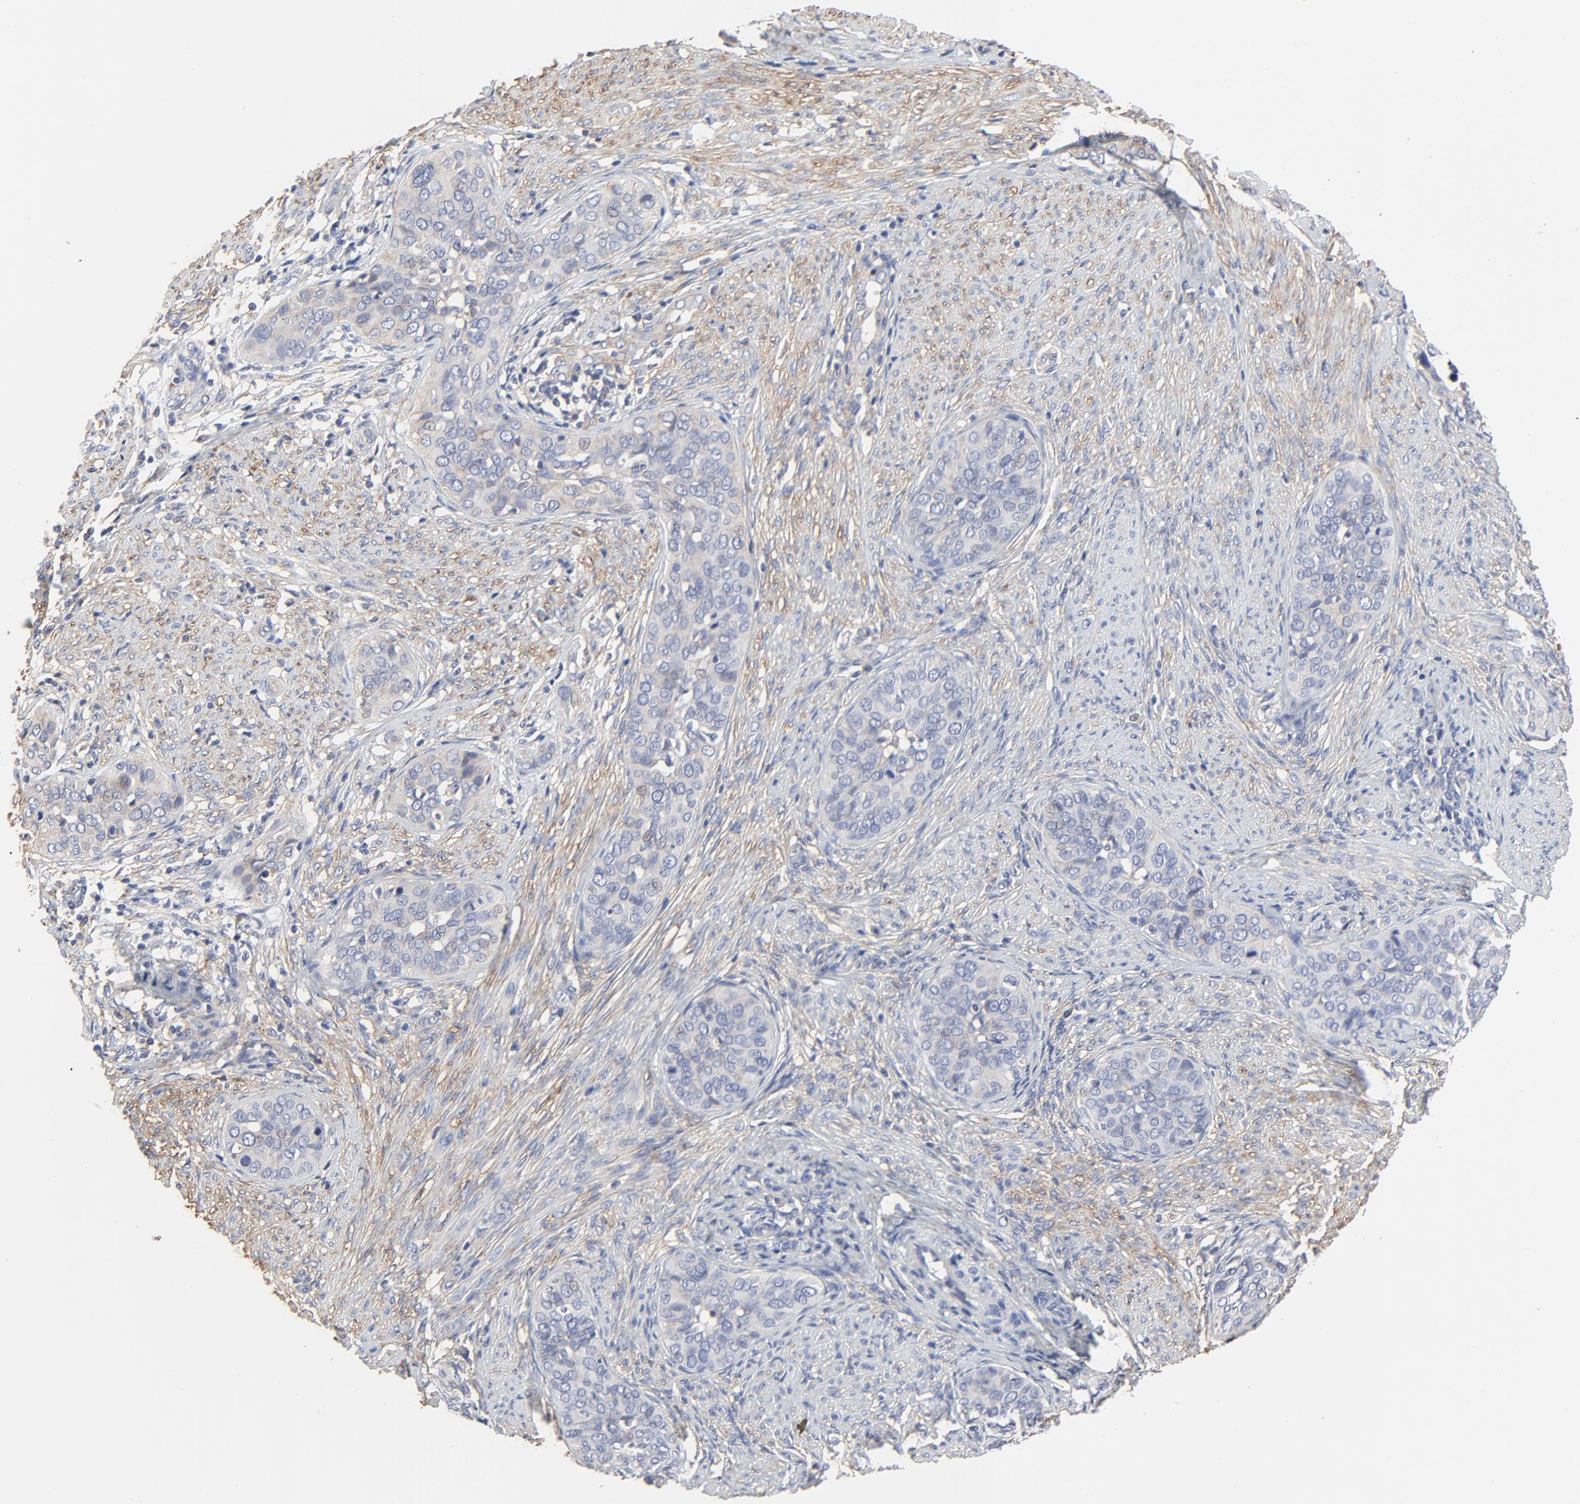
{"staining": {"intensity": "weak", "quantity": "<25%", "location": "cytoplasmic/membranous"}, "tissue": "cervical cancer", "cell_type": "Tumor cells", "image_type": "cancer", "snomed": [{"axis": "morphology", "description": "Squamous cell carcinoma, NOS"}, {"axis": "topography", "description": "Cervix"}], "caption": "Histopathology image shows no significant protein positivity in tumor cells of cervical squamous cell carcinoma. The staining is performed using DAB brown chromogen with nuclei counter-stained in using hematoxylin.", "gene": "NXF3", "patient": {"sex": "female", "age": 31}}